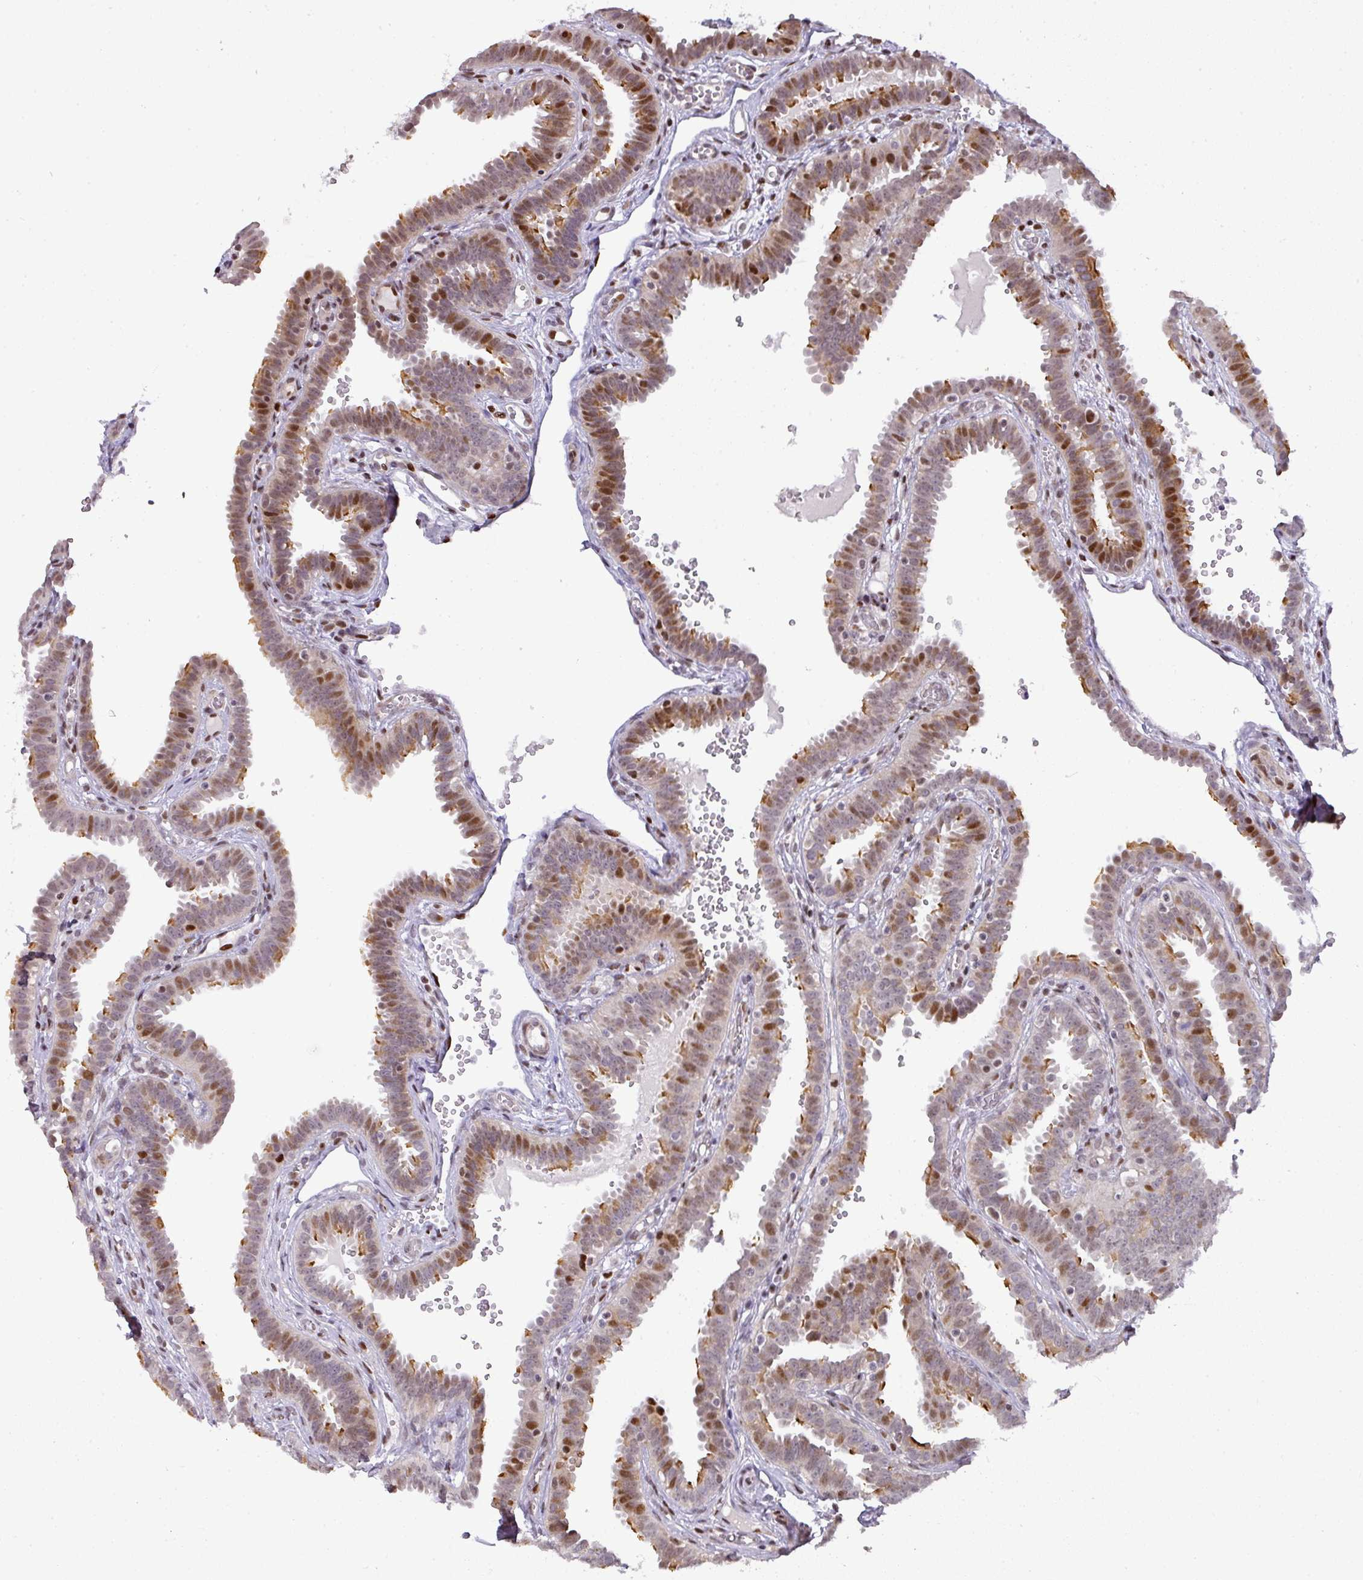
{"staining": {"intensity": "moderate", "quantity": "25%-75%", "location": "cytoplasmic/membranous,nuclear"}, "tissue": "fallopian tube", "cell_type": "Glandular cells", "image_type": "normal", "snomed": [{"axis": "morphology", "description": "Normal tissue, NOS"}, {"axis": "topography", "description": "Fallopian tube"}], "caption": "Immunohistochemistry (IHC) of benign fallopian tube reveals medium levels of moderate cytoplasmic/membranous,nuclear expression in approximately 25%-75% of glandular cells.", "gene": "MYSM1", "patient": {"sex": "female", "age": 37}}